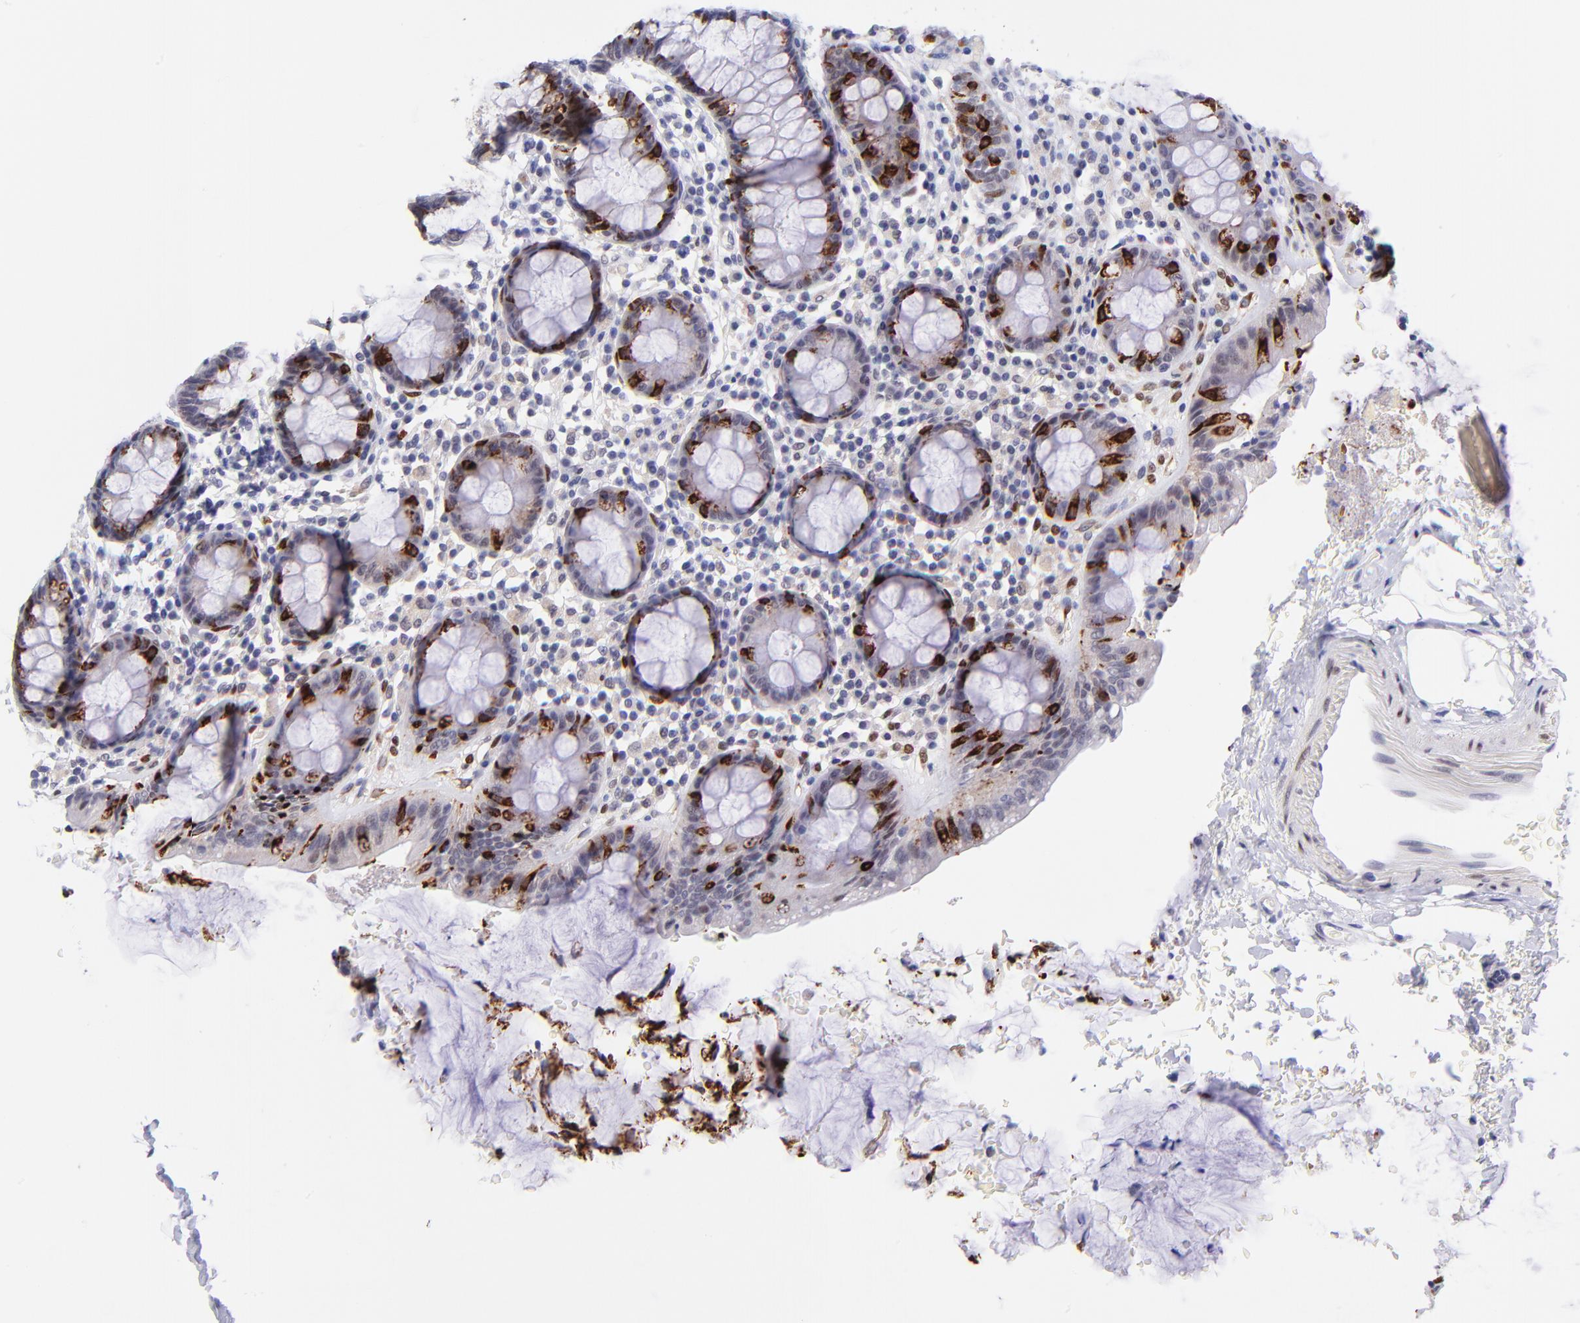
{"staining": {"intensity": "strong", "quantity": "25%-75%", "location": "cytoplasmic/membranous"}, "tissue": "rectum", "cell_type": "Glandular cells", "image_type": "normal", "snomed": [{"axis": "morphology", "description": "Normal tissue, NOS"}, {"axis": "topography", "description": "Rectum"}], "caption": "A histopathology image of human rectum stained for a protein displays strong cytoplasmic/membranous brown staining in glandular cells. (brown staining indicates protein expression, while blue staining denotes nuclei).", "gene": "SOX6", "patient": {"sex": "male", "age": 92}}